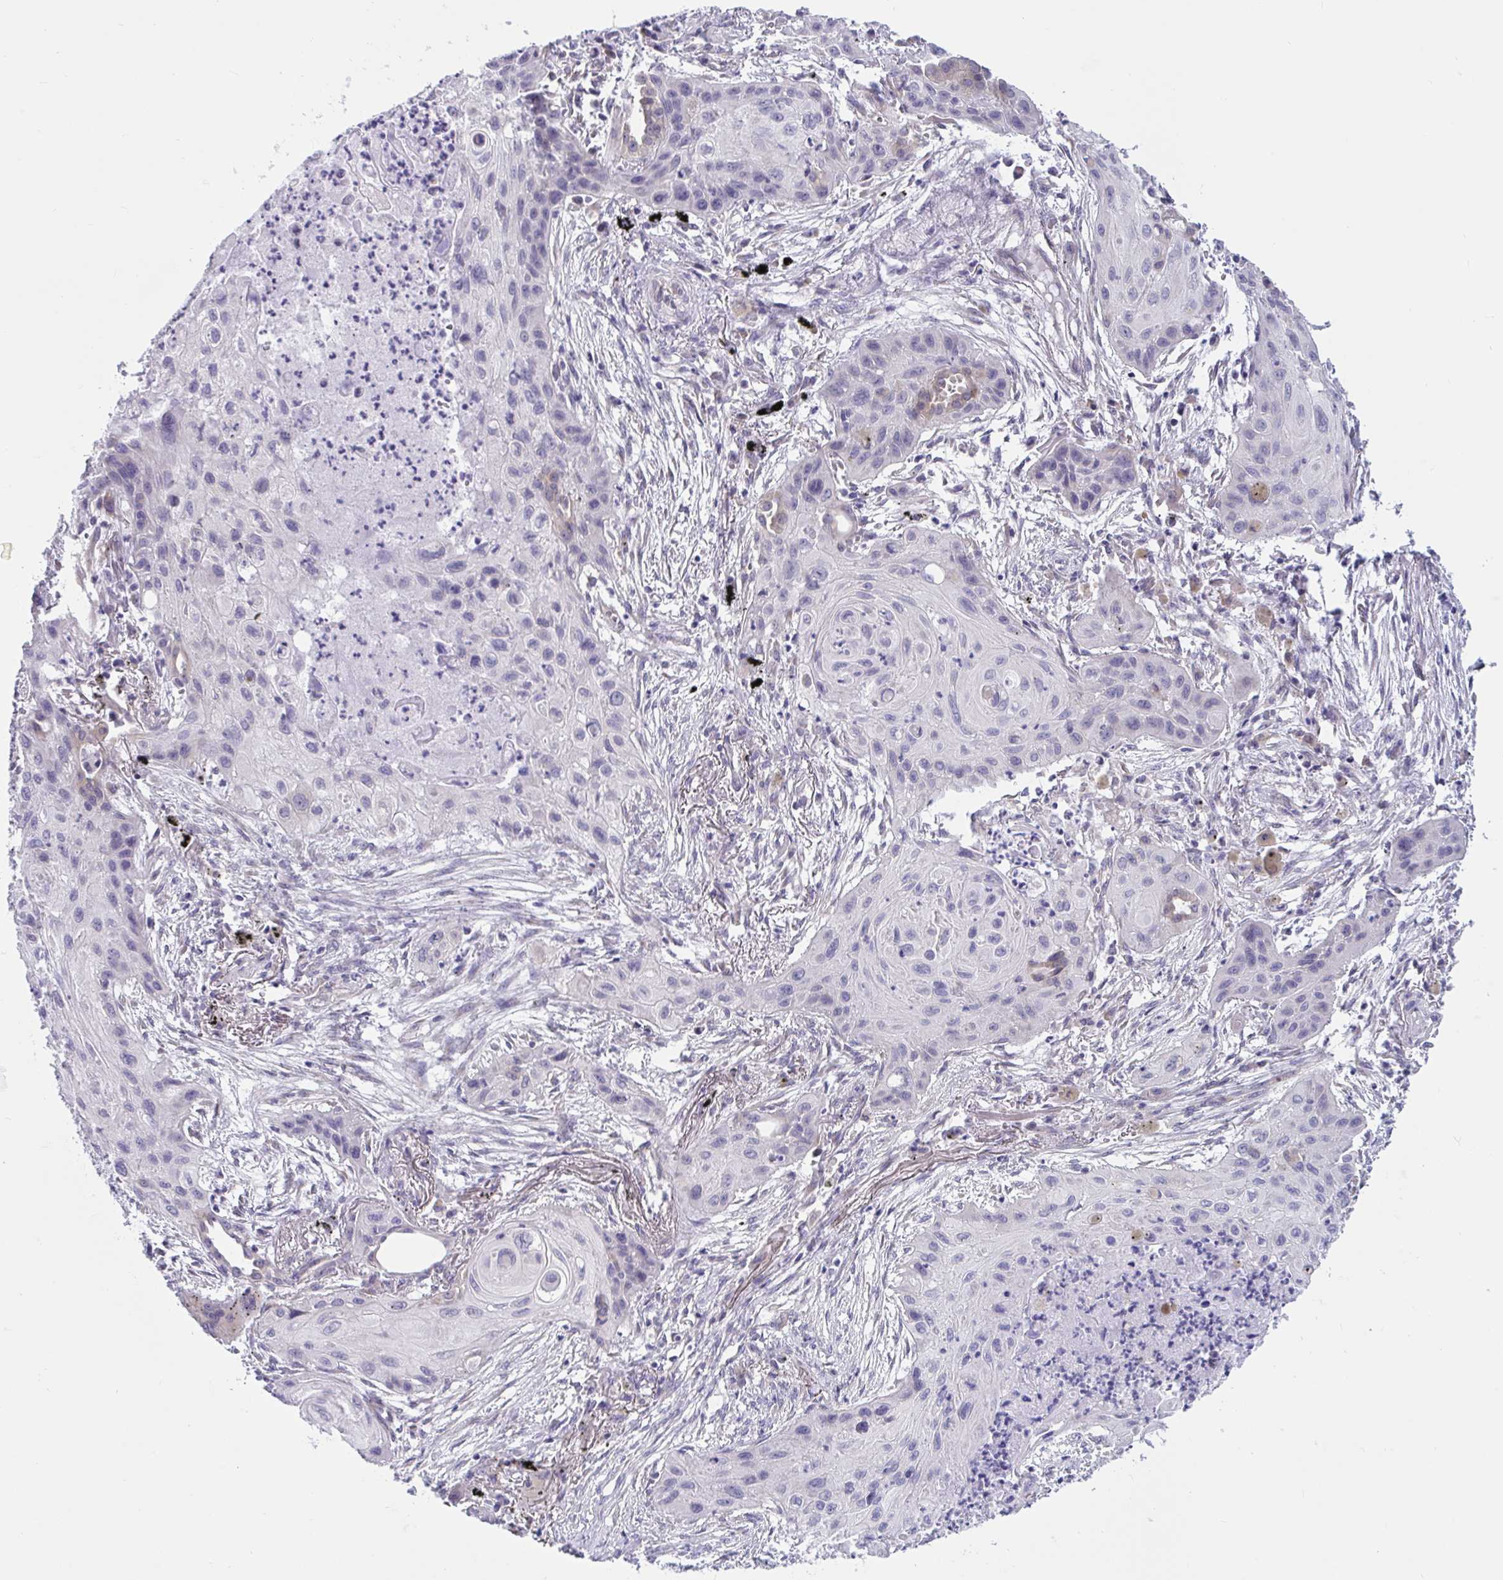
{"staining": {"intensity": "negative", "quantity": "none", "location": "none"}, "tissue": "lung cancer", "cell_type": "Tumor cells", "image_type": "cancer", "snomed": [{"axis": "morphology", "description": "Squamous cell carcinoma, NOS"}, {"axis": "topography", "description": "Lung"}], "caption": "Immunohistochemistry (IHC) of lung cancer exhibits no positivity in tumor cells. (Brightfield microscopy of DAB (3,3'-diaminobenzidine) immunohistochemistry at high magnification).", "gene": "CAMLG", "patient": {"sex": "male", "age": 71}}